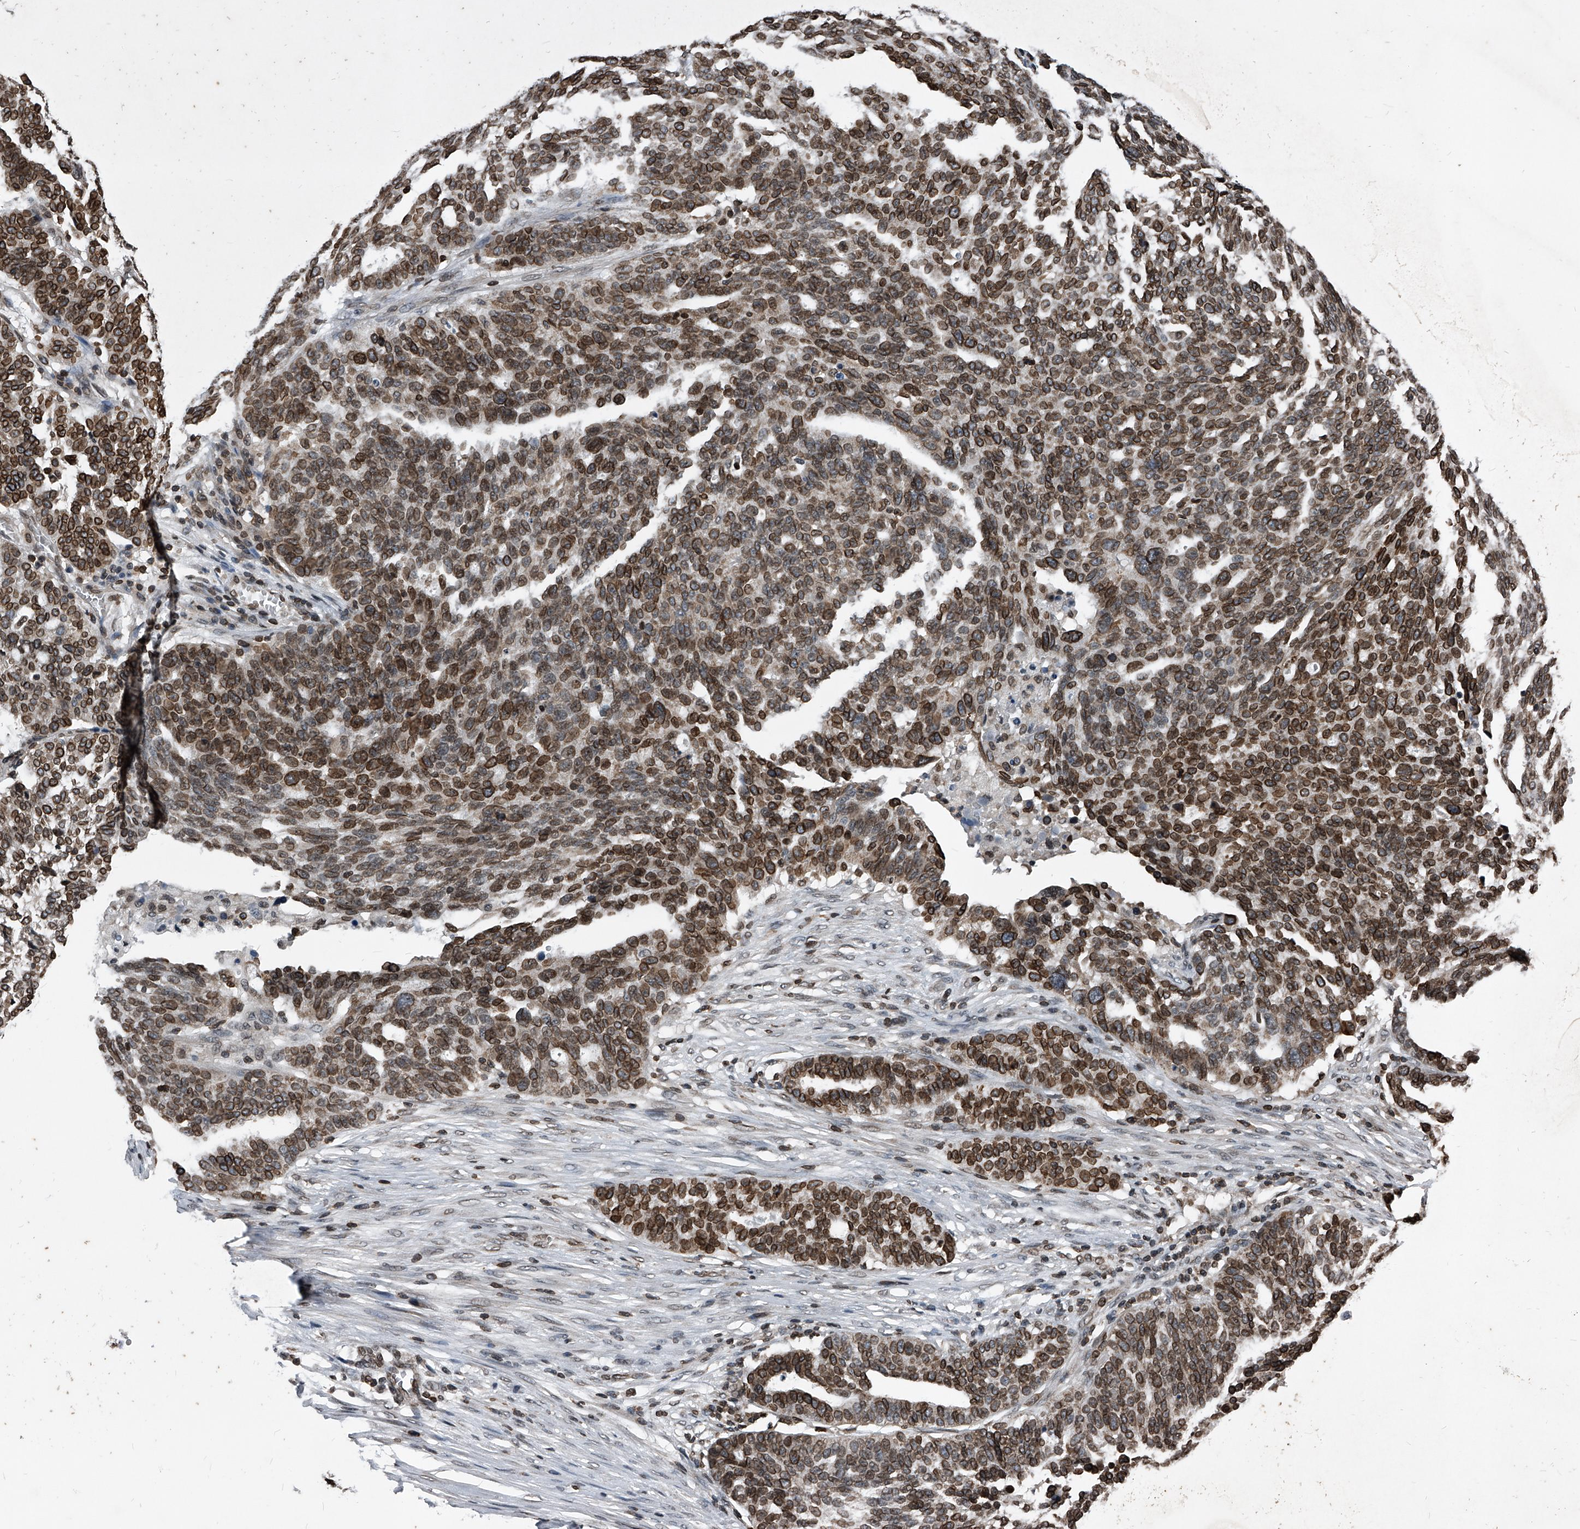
{"staining": {"intensity": "strong", "quantity": ">75%", "location": "cytoplasmic/membranous,nuclear"}, "tissue": "ovarian cancer", "cell_type": "Tumor cells", "image_type": "cancer", "snomed": [{"axis": "morphology", "description": "Cystadenocarcinoma, serous, NOS"}, {"axis": "topography", "description": "Ovary"}], "caption": "Strong cytoplasmic/membranous and nuclear protein expression is seen in approximately >75% of tumor cells in ovarian cancer (serous cystadenocarcinoma). (DAB IHC, brown staining for protein, blue staining for nuclei).", "gene": "PHF20", "patient": {"sex": "female", "age": 59}}